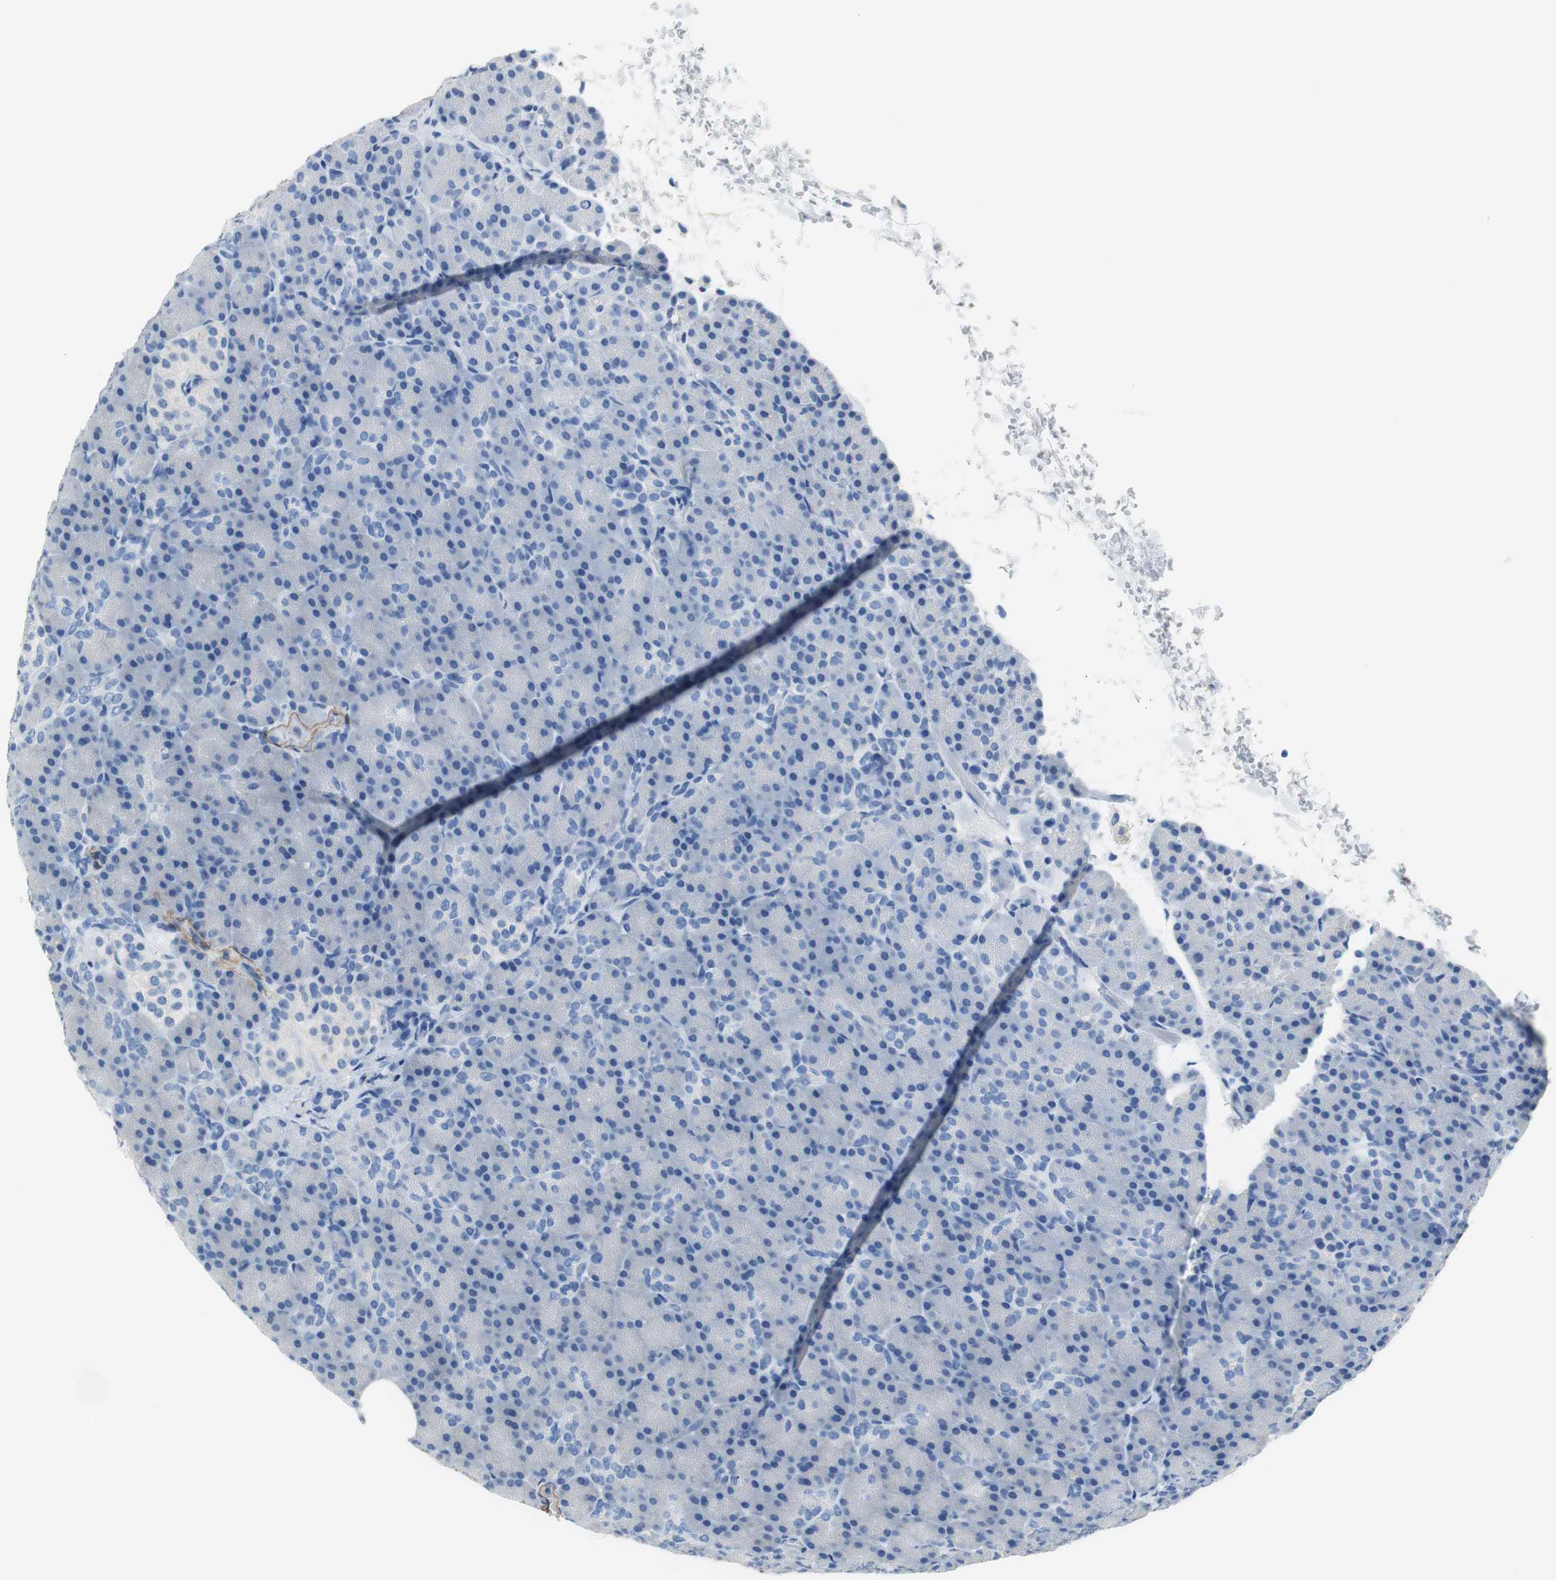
{"staining": {"intensity": "negative", "quantity": "none", "location": "none"}, "tissue": "pancreas", "cell_type": "Exocrine glandular cells", "image_type": "normal", "snomed": [{"axis": "morphology", "description": "Normal tissue, NOS"}, {"axis": "topography", "description": "Pancreas"}], "caption": "A photomicrograph of human pancreas is negative for staining in exocrine glandular cells. Nuclei are stained in blue.", "gene": "MUC7", "patient": {"sex": "female", "age": 43}}